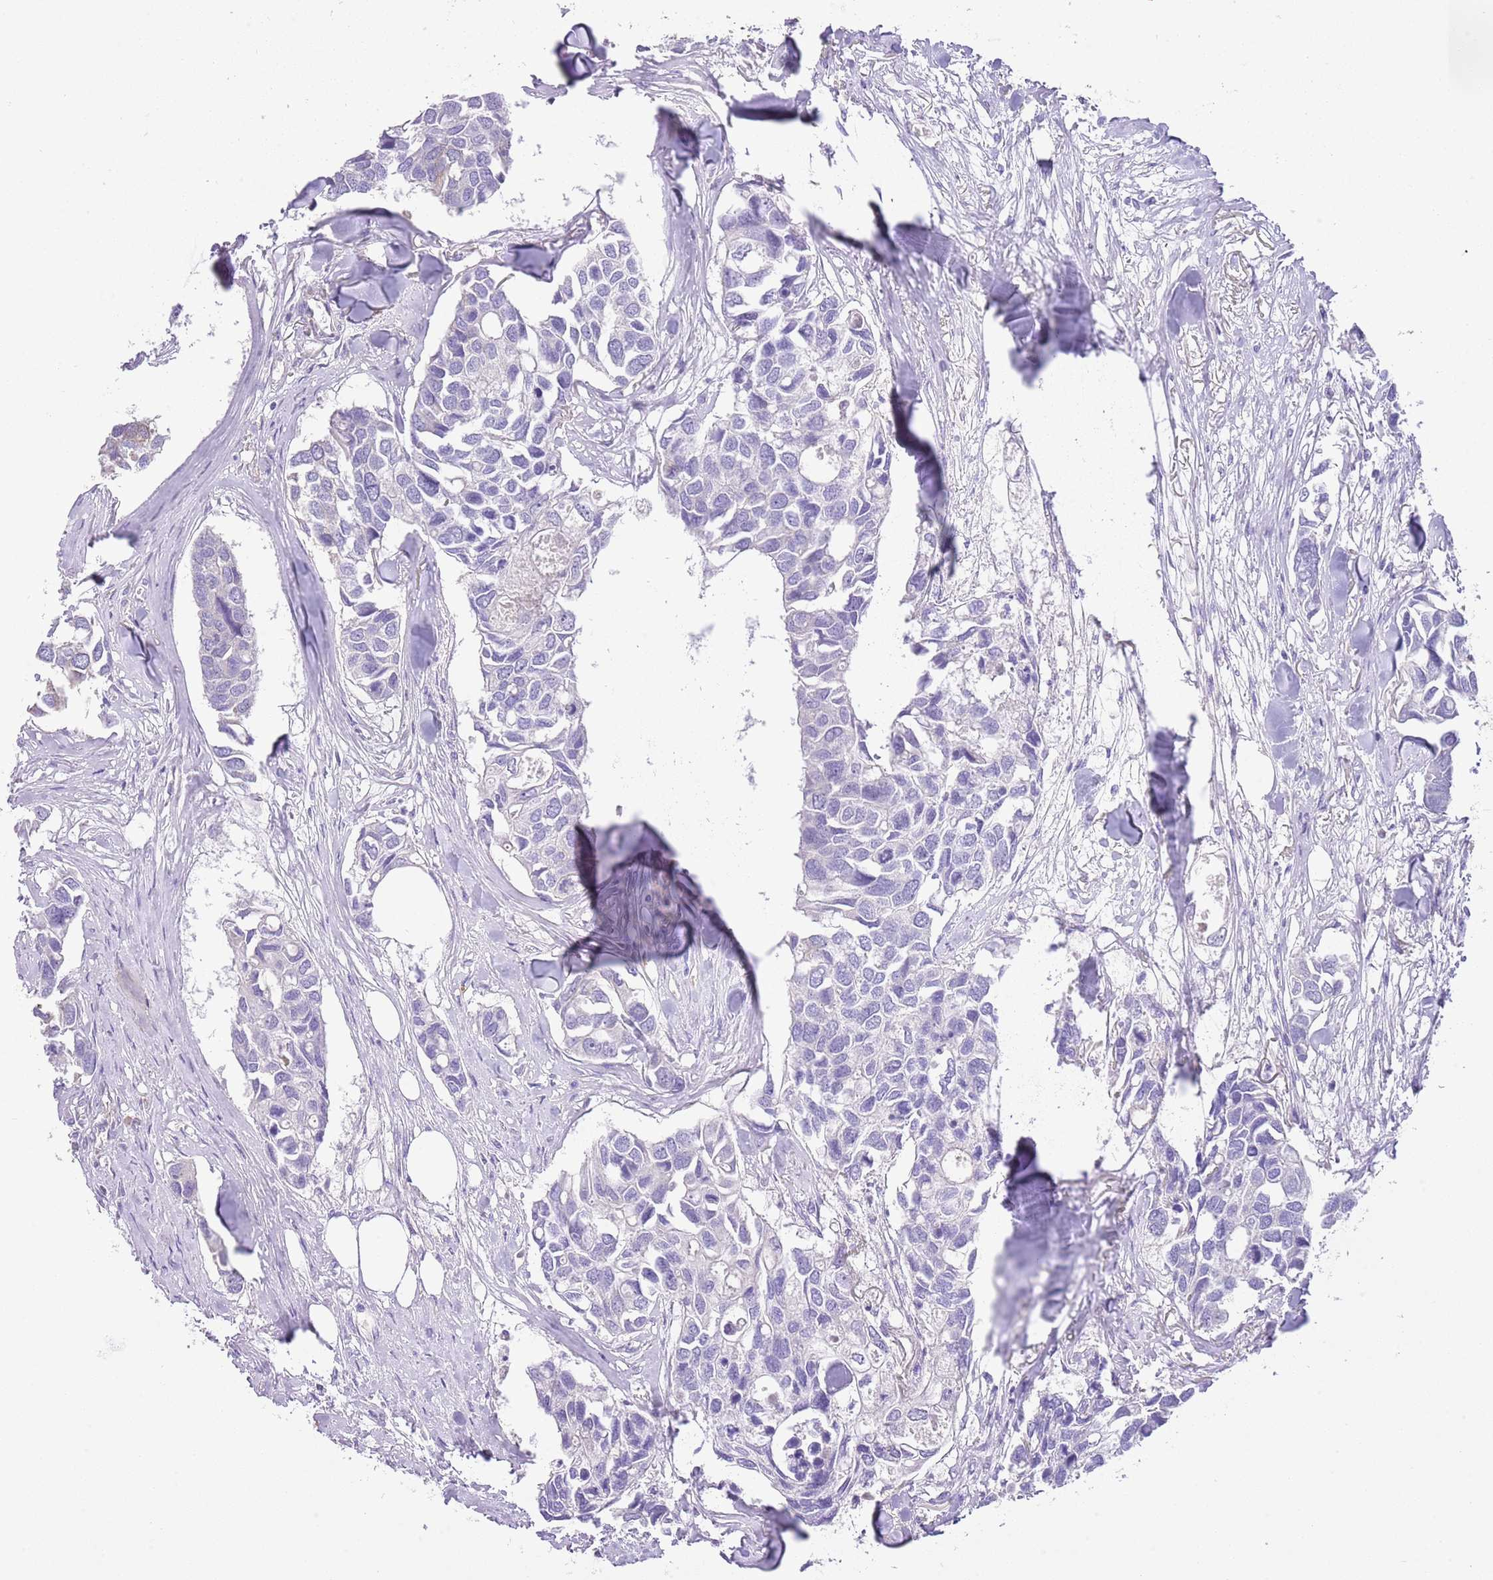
{"staining": {"intensity": "negative", "quantity": "none", "location": "none"}, "tissue": "breast cancer", "cell_type": "Tumor cells", "image_type": "cancer", "snomed": [{"axis": "morphology", "description": "Duct carcinoma"}, {"axis": "topography", "description": "Breast"}], "caption": "The immunohistochemistry photomicrograph has no significant staining in tumor cells of breast cancer tissue.", "gene": "RFK", "patient": {"sex": "female", "age": 83}}